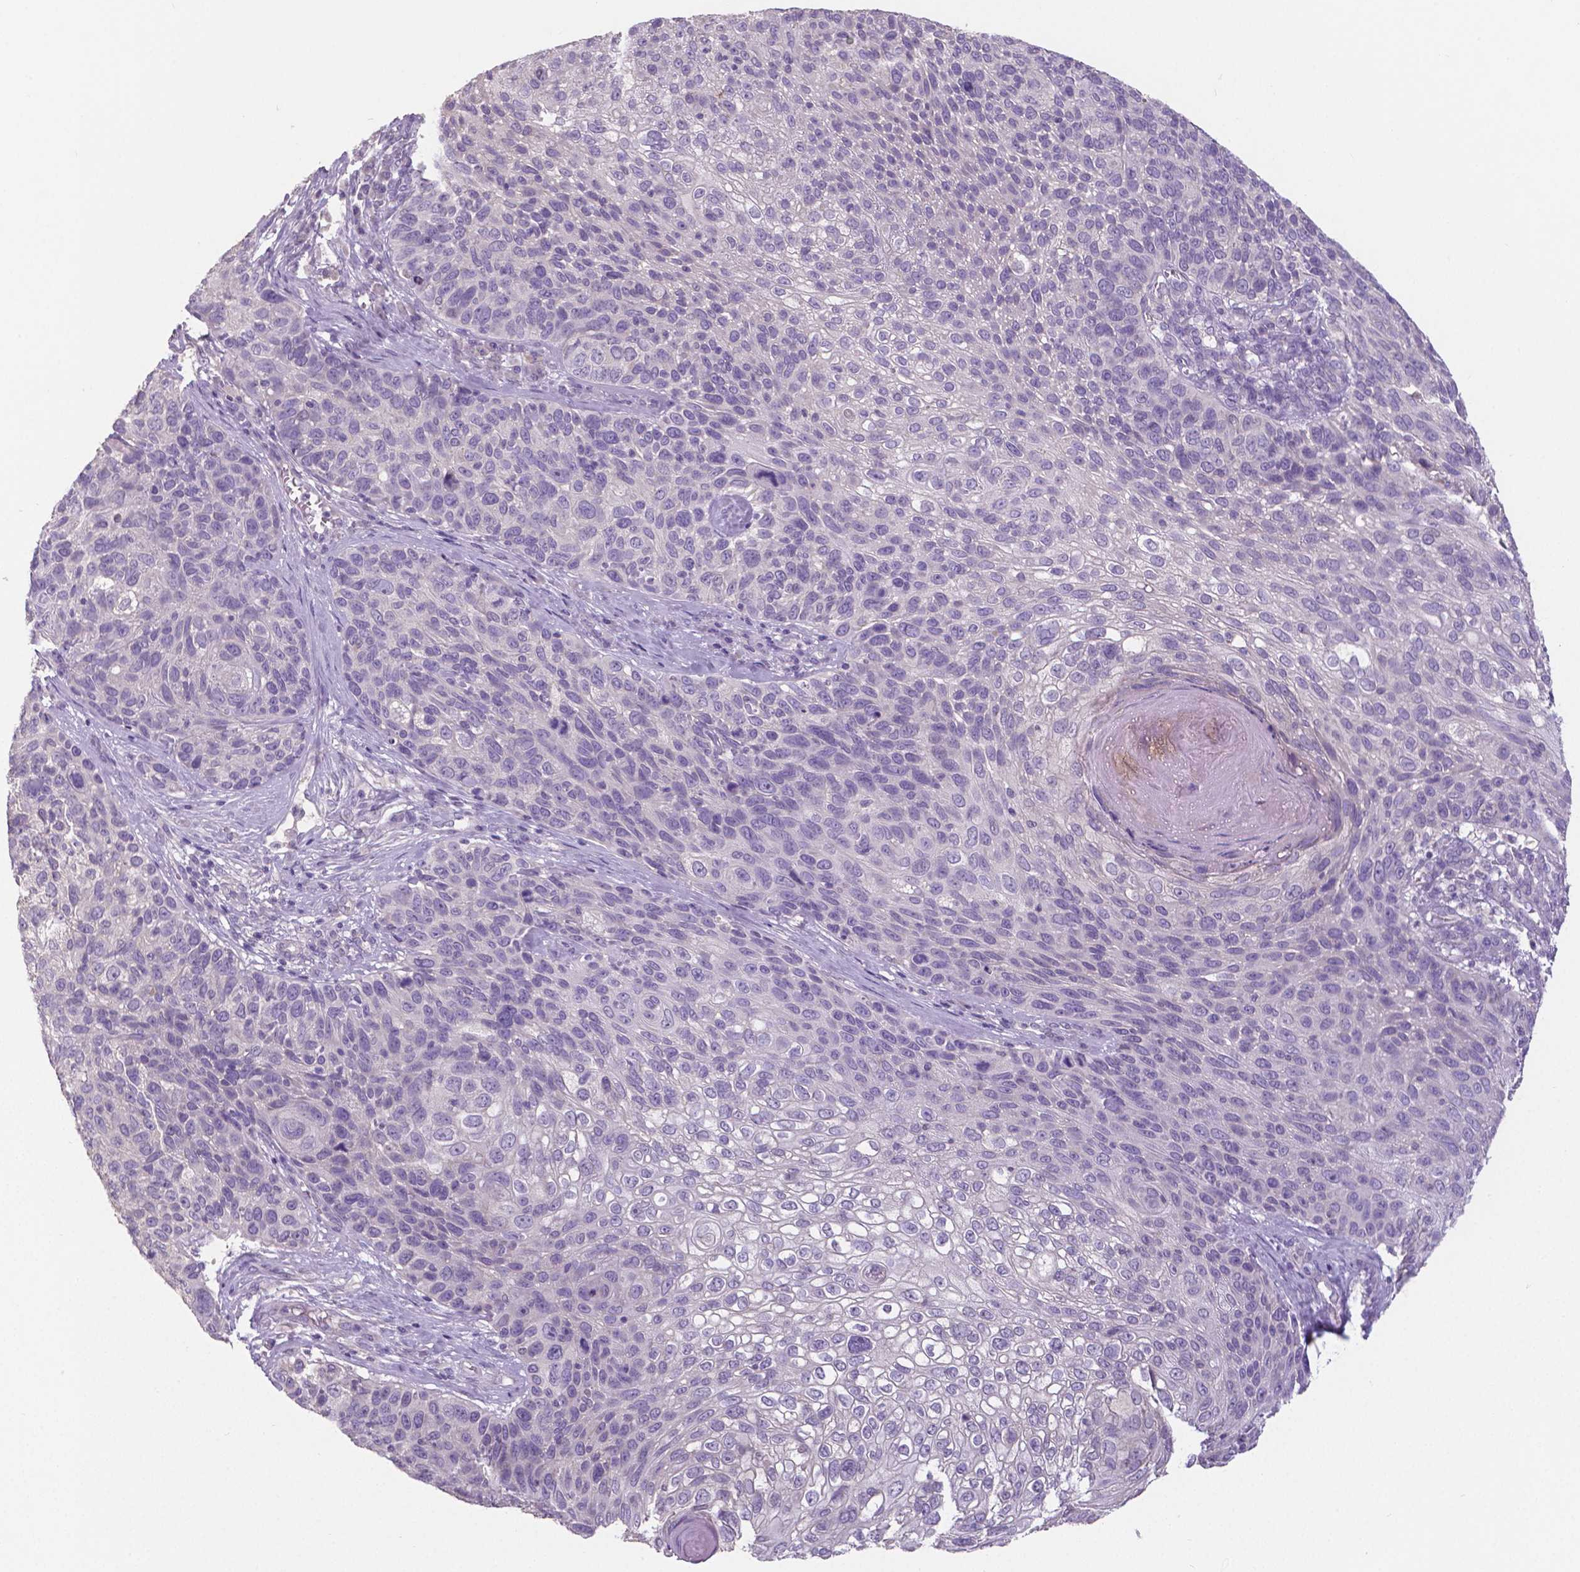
{"staining": {"intensity": "negative", "quantity": "none", "location": "none"}, "tissue": "skin cancer", "cell_type": "Tumor cells", "image_type": "cancer", "snomed": [{"axis": "morphology", "description": "Squamous cell carcinoma, NOS"}, {"axis": "topography", "description": "Skin"}], "caption": "Immunohistochemical staining of human squamous cell carcinoma (skin) shows no significant expression in tumor cells.", "gene": "CRMP1", "patient": {"sex": "male", "age": 92}}